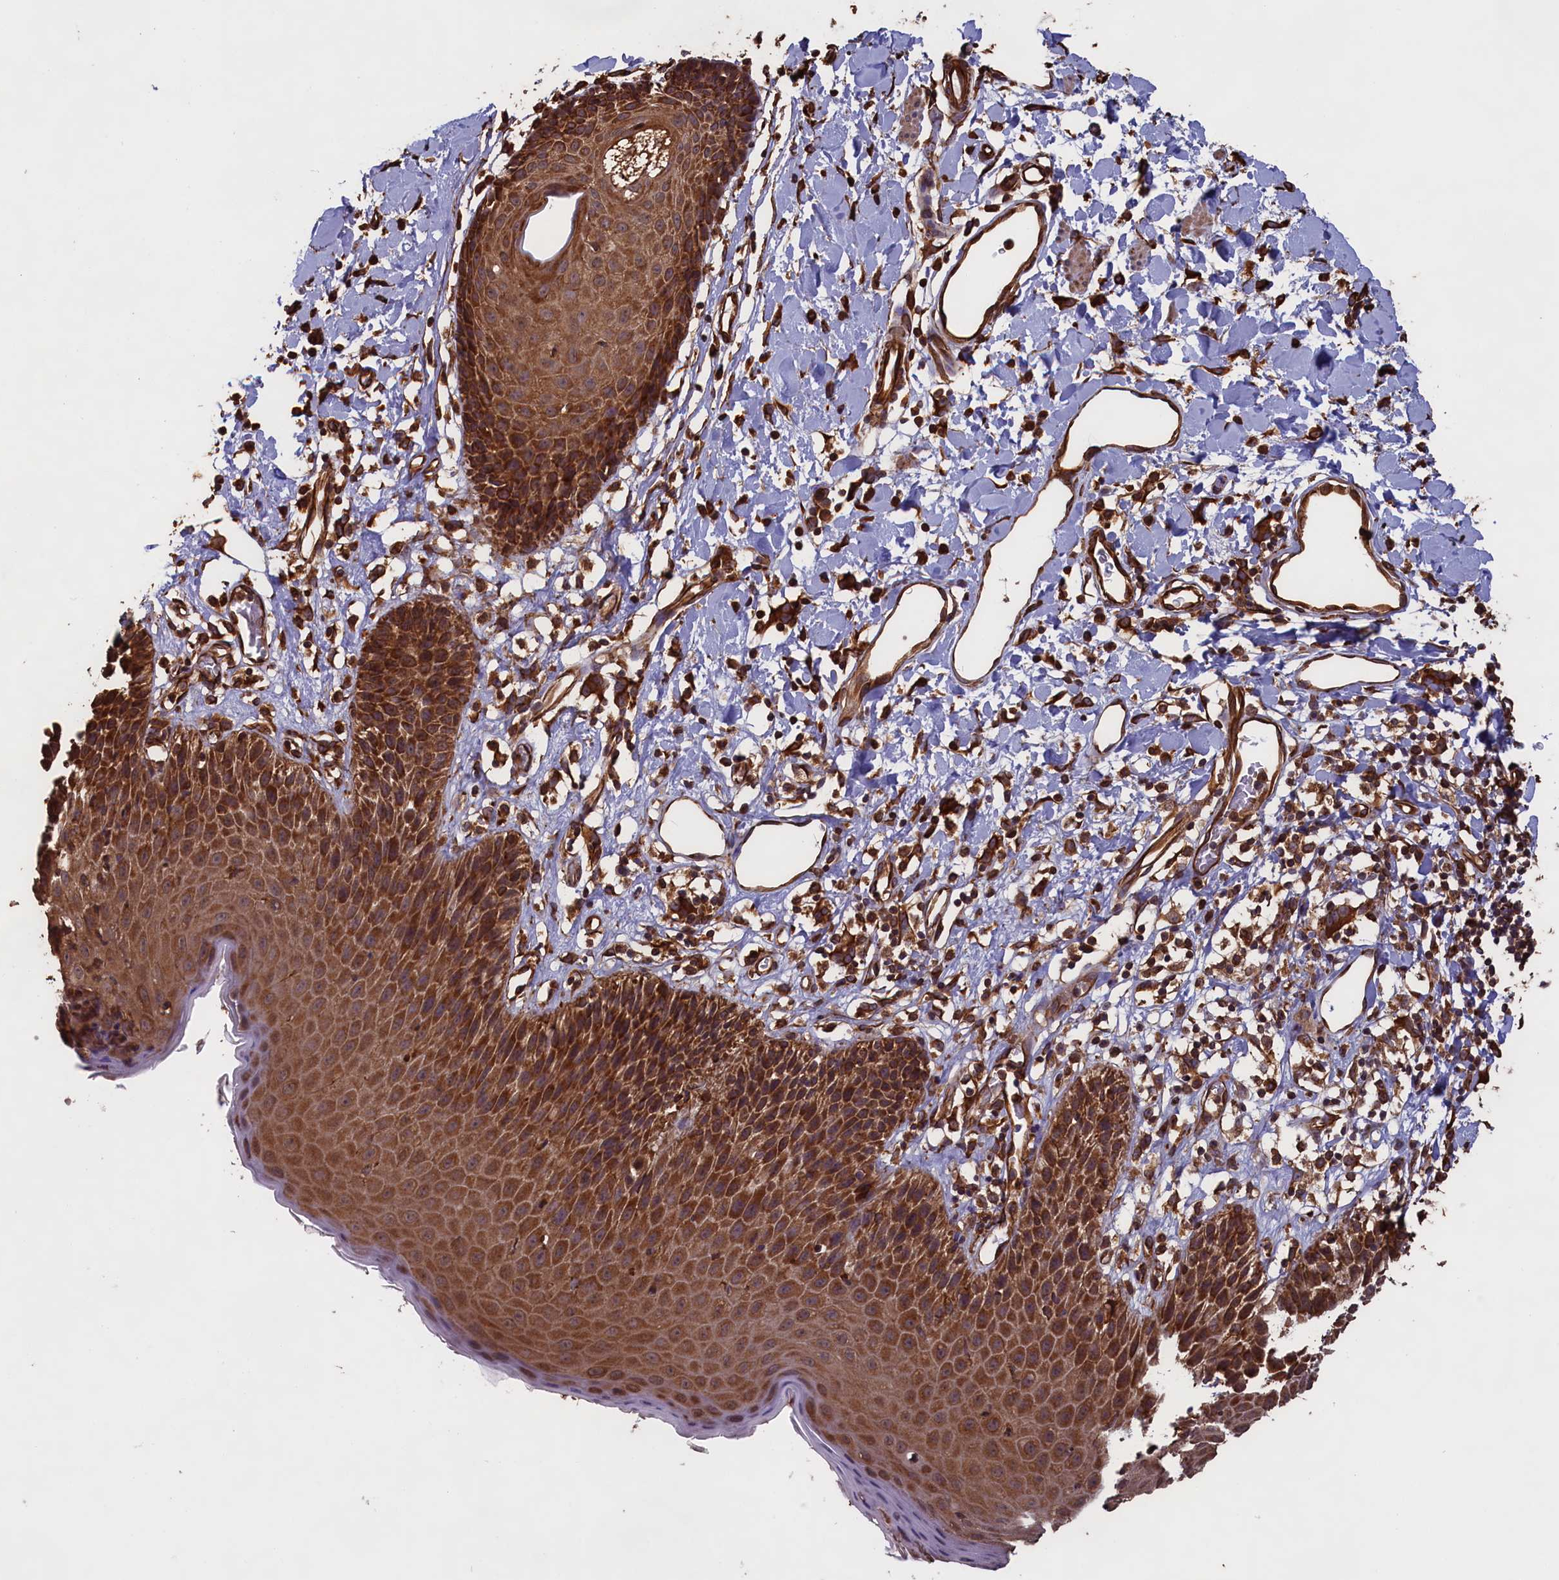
{"staining": {"intensity": "strong", "quantity": "25%-75%", "location": "cytoplasmic/membranous"}, "tissue": "skin", "cell_type": "Epidermal cells", "image_type": "normal", "snomed": [{"axis": "morphology", "description": "Normal tissue, NOS"}, {"axis": "topography", "description": "Vulva"}], "caption": "High-power microscopy captured an immunohistochemistry (IHC) photomicrograph of unremarkable skin, revealing strong cytoplasmic/membranous positivity in approximately 25%-75% of epidermal cells. (brown staining indicates protein expression, while blue staining denotes nuclei).", "gene": "CCDC124", "patient": {"sex": "female", "age": 68}}